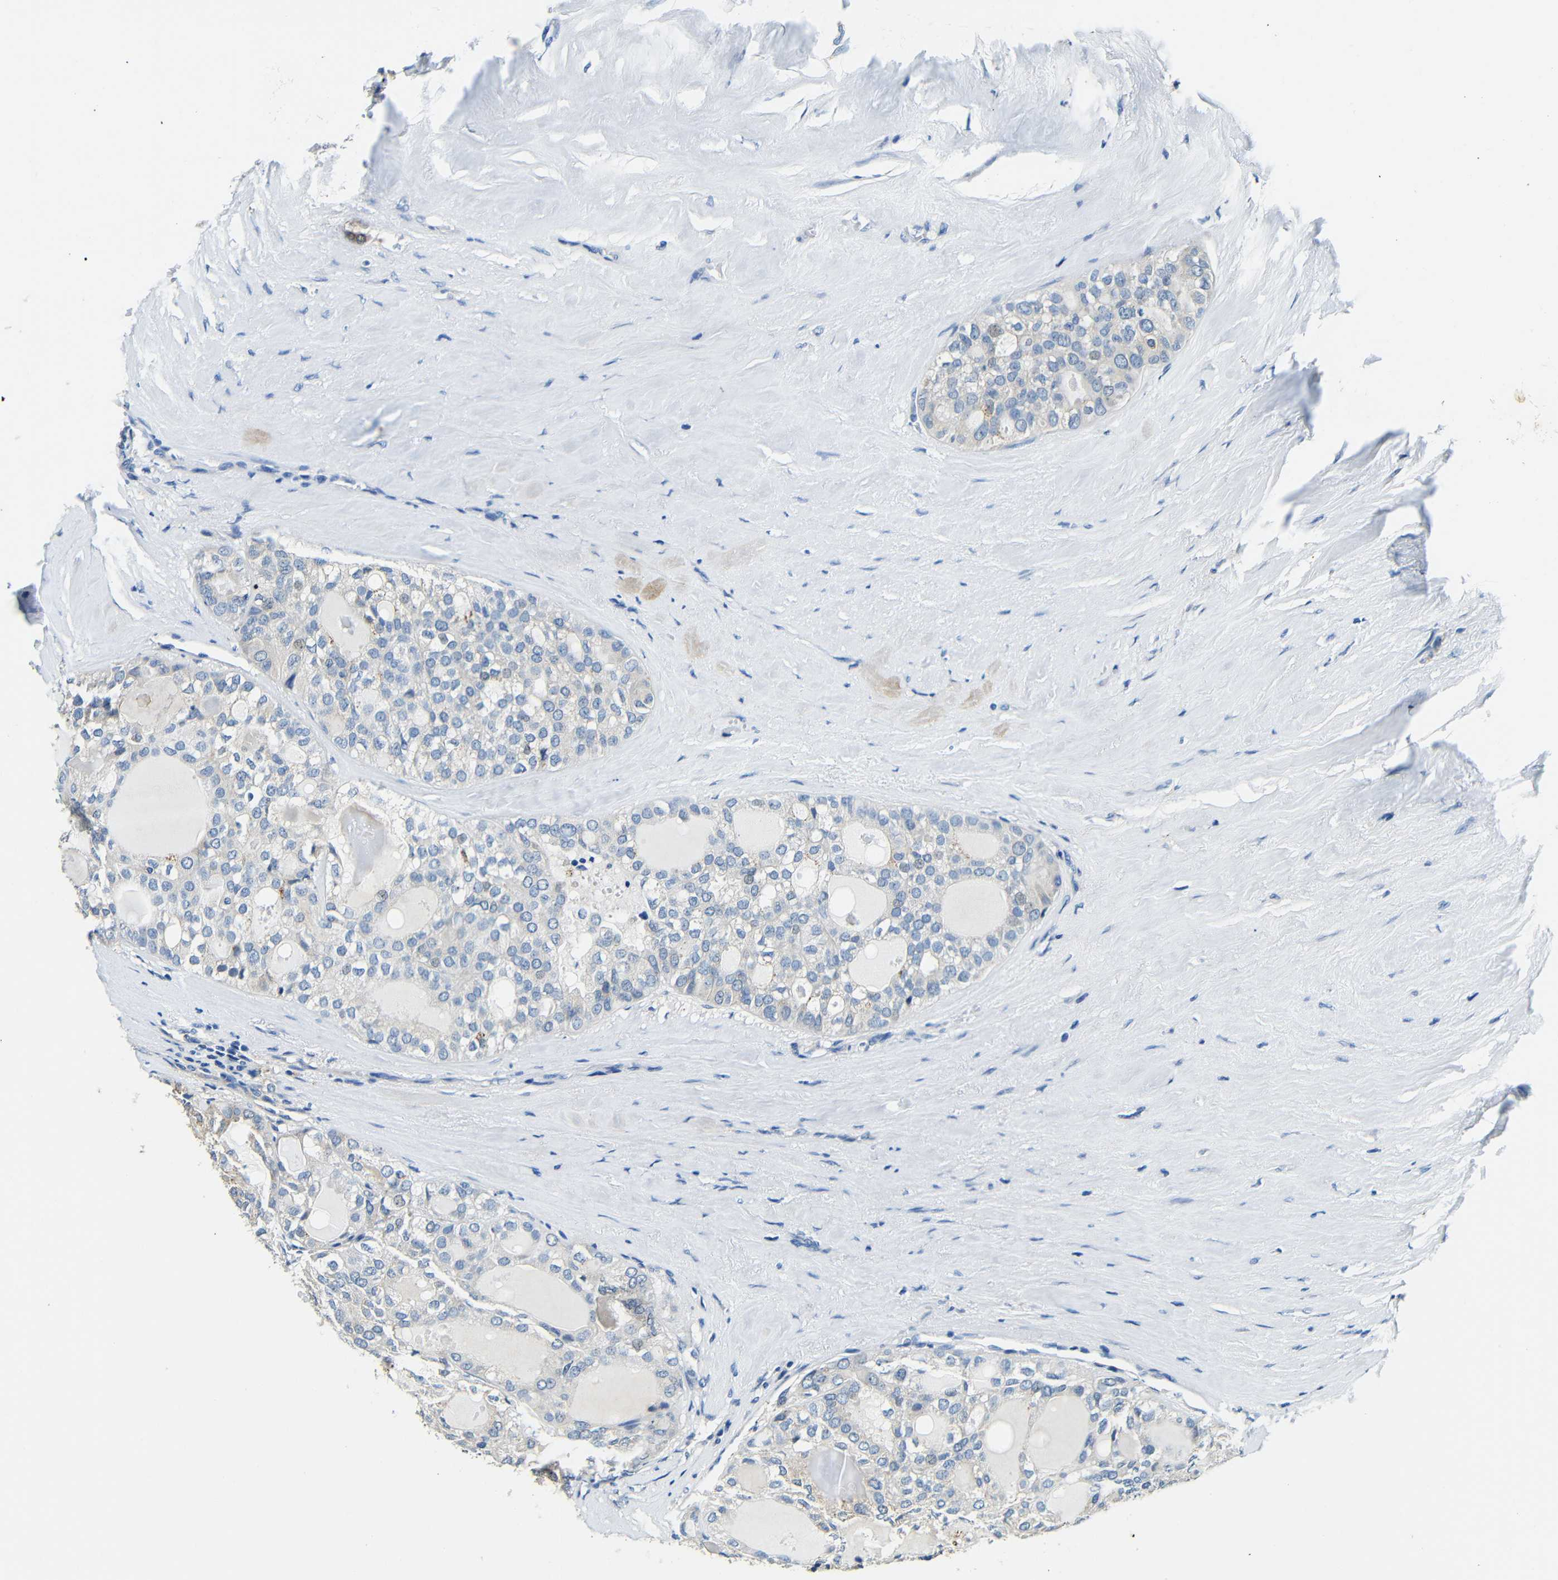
{"staining": {"intensity": "negative", "quantity": "none", "location": "none"}, "tissue": "thyroid cancer", "cell_type": "Tumor cells", "image_type": "cancer", "snomed": [{"axis": "morphology", "description": "Follicular adenoma carcinoma, NOS"}, {"axis": "topography", "description": "Thyroid gland"}], "caption": "A histopathology image of human thyroid cancer is negative for staining in tumor cells.", "gene": "FMO5", "patient": {"sex": "male", "age": 75}}